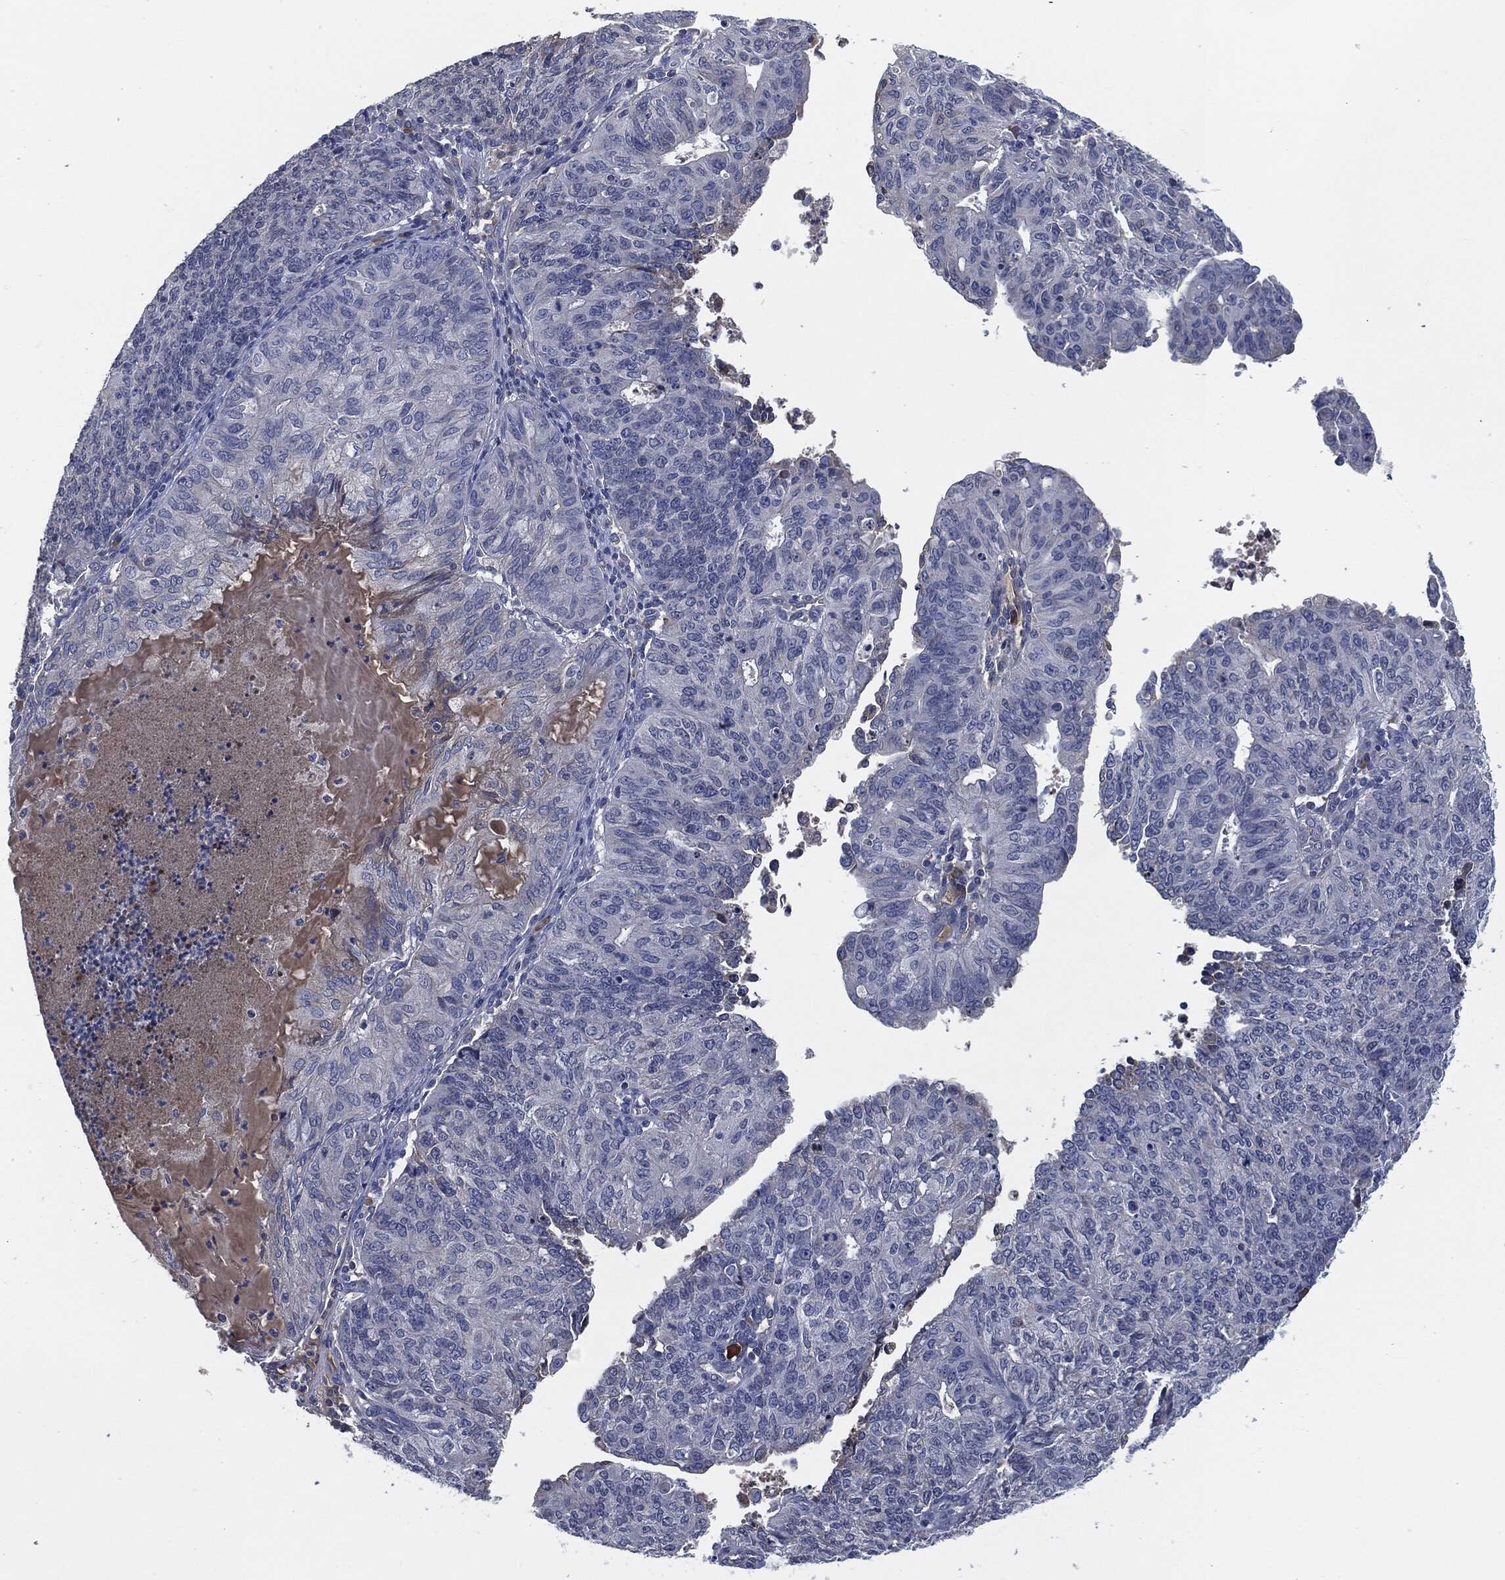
{"staining": {"intensity": "moderate", "quantity": "<25%", "location": "cytoplasmic/membranous"}, "tissue": "endometrial cancer", "cell_type": "Tumor cells", "image_type": "cancer", "snomed": [{"axis": "morphology", "description": "Adenocarcinoma, NOS"}, {"axis": "topography", "description": "Endometrium"}], "caption": "Brown immunohistochemical staining in endometrial adenocarcinoma reveals moderate cytoplasmic/membranous staining in about <25% of tumor cells.", "gene": "IL2RG", "patient": {"sex": "female", "age": 82}}